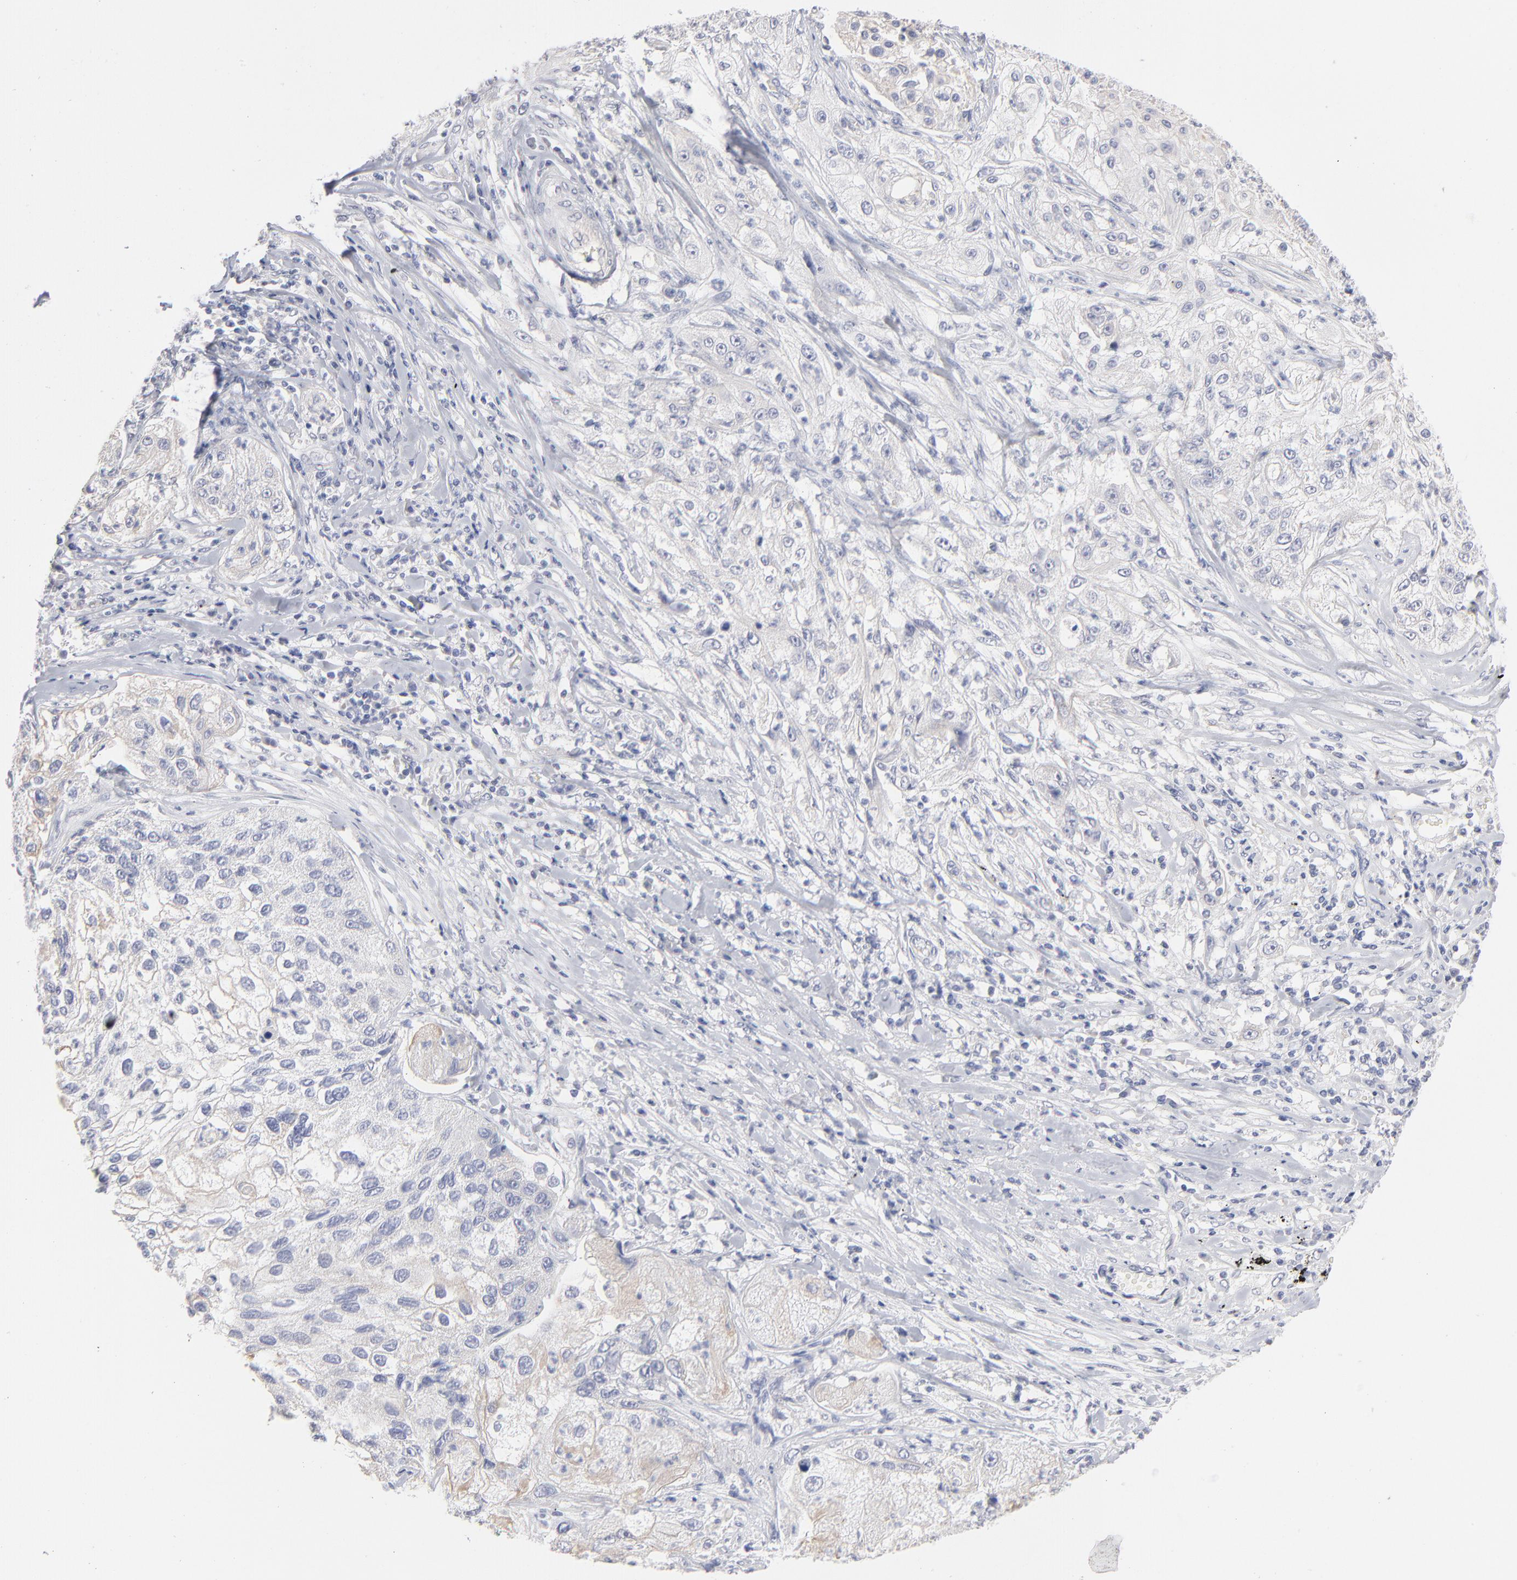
{"staining": {"intensity": "negative", "quantity": "none", "location": "none"}, "tissue": "lung cancer", "cell_type": "Tumor cells", "image_type": "cancer", "snomed": [{"axis": "morphology", "description": "Inflammation, NOS"}, {"axis": "morphology", "description": "Squamous cell carcinoma, NOS"}, {"axis": "topography", "description": "Lymph node"}, {"axis": "topography", "description": "Soft tissue"}, {"axis": "topography", "description": "Lung"}], "caption": "A photomicrograph of lung cancer stained for a protein shows no brown staining in tumor cells.", "gene": "RBM3", "patient": {"sex": "male", "age": 66}}